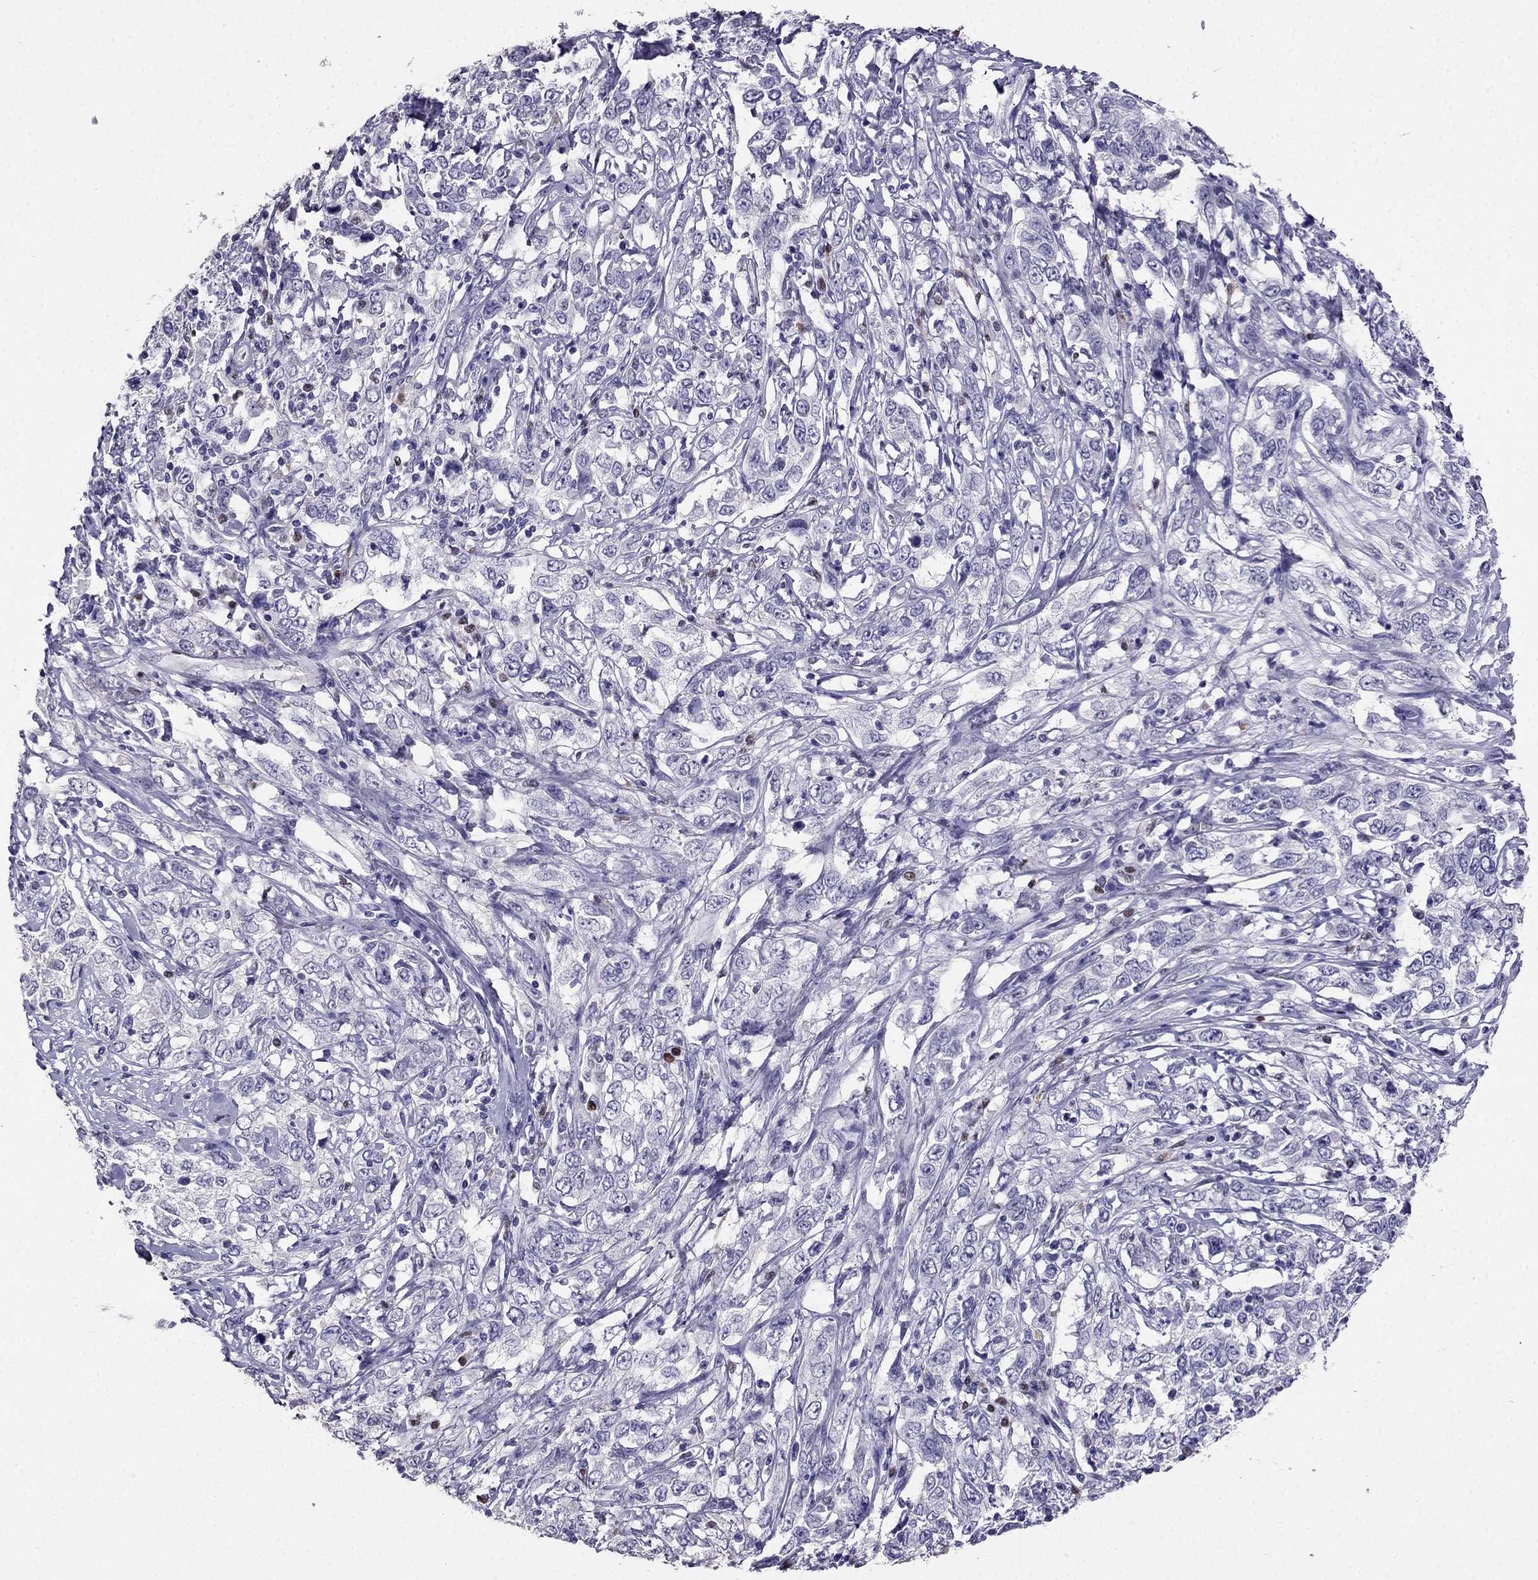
{"staining": {"intensity": "negative", "quantity": "none", "location": "none"}, "tissue": "cervical cancer", "cell_type": "Tumor cells", "image_type": "cancer", "snomed": [{"axis": "morphology", "description": "Adenocarcinoma, NOS"}, {"axis": "topography", "description": "Cervix"}], "caption": "A micrograph of cervical adenocarcinoma stained for a protein demonstrates no brown staining in tumor cells.", "gene": "ARID3A", "patient": {"sex": "female", "age": 40}}